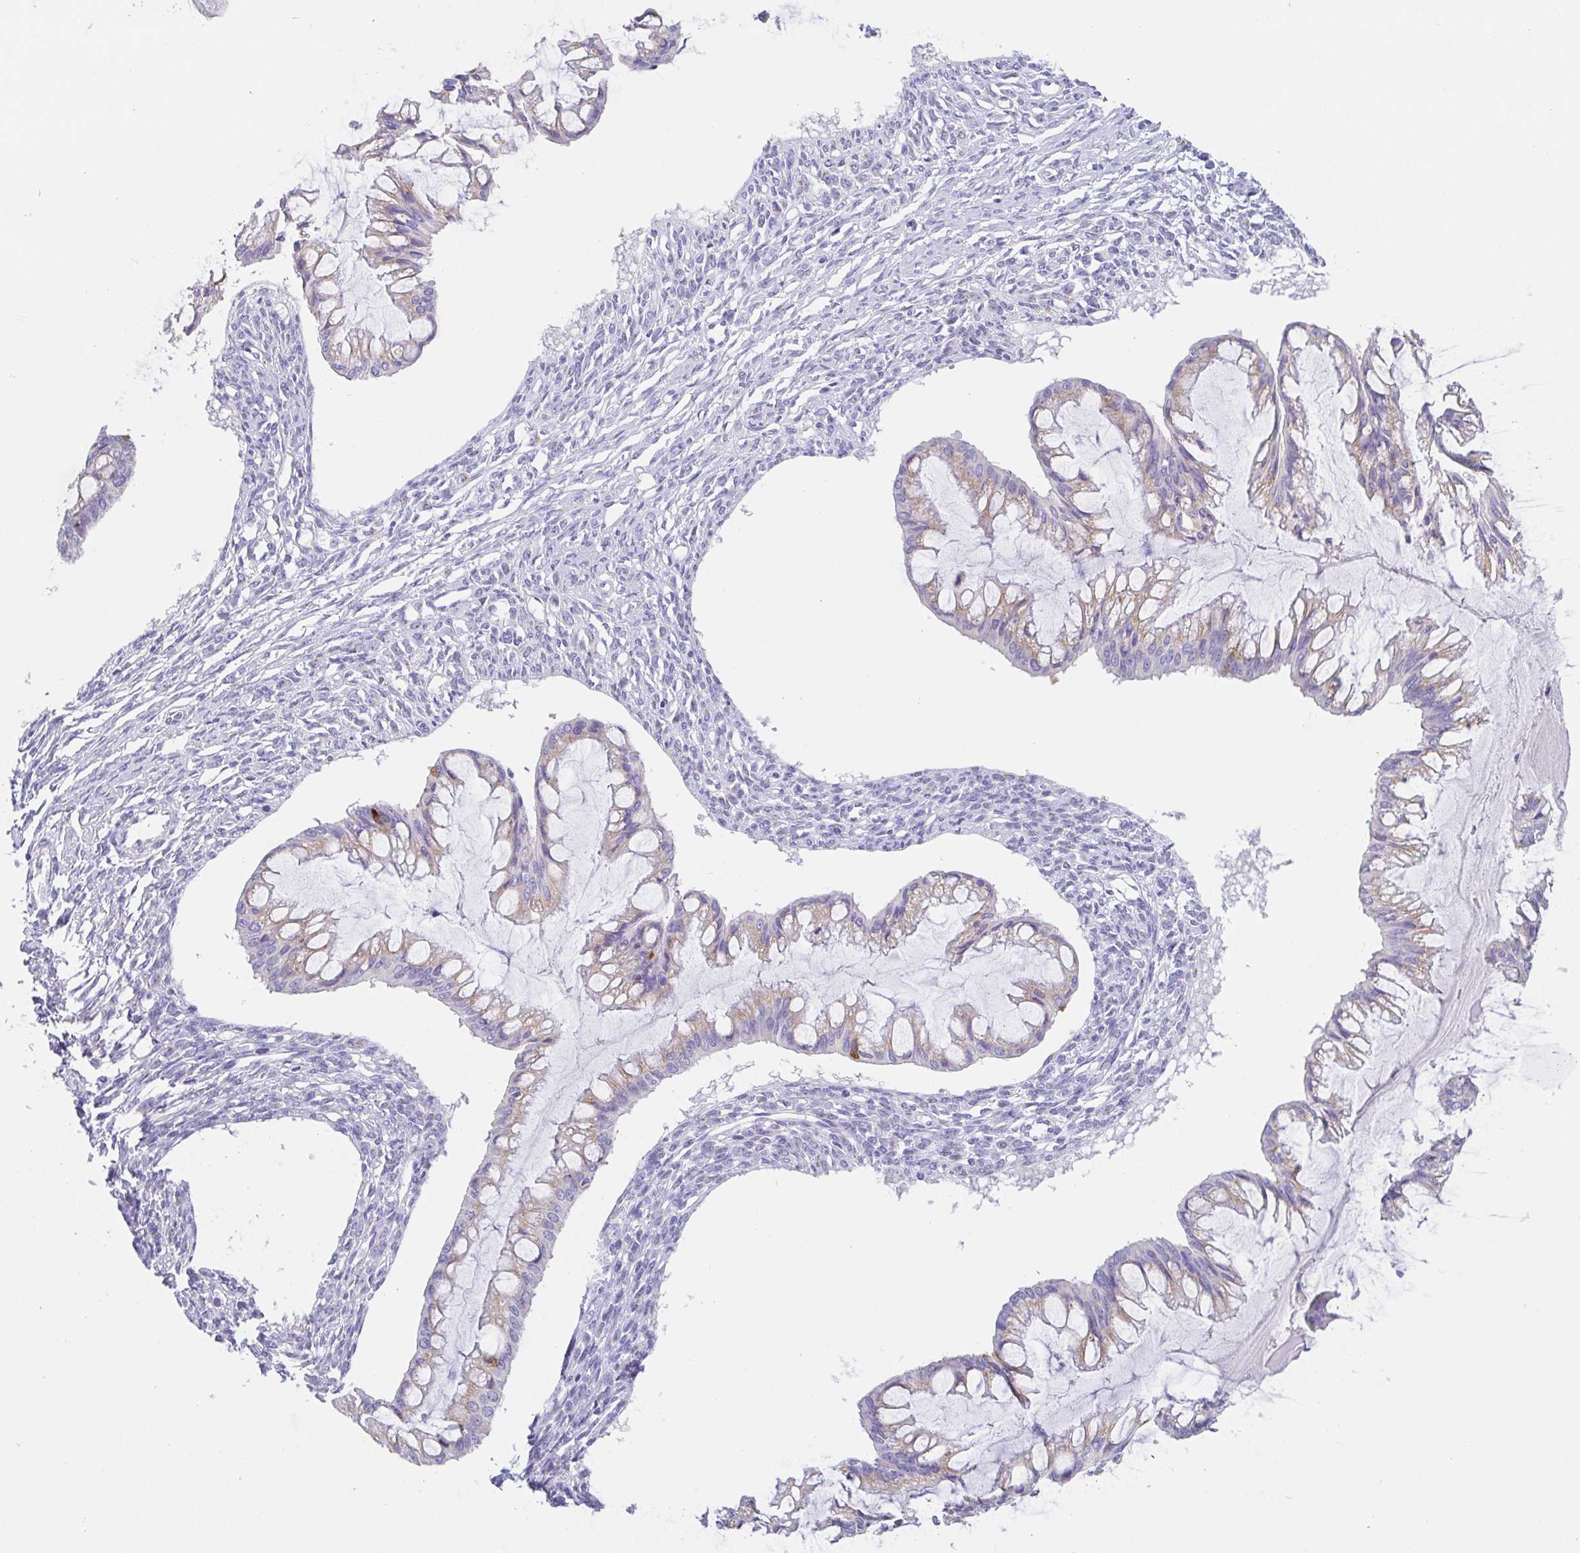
{"staining": {"intensity": "weak", "quantity": "25%-75%", "location": "cytoplasmic/membranous"}, "tissue": "ovarian cancer", "cell_type": "Tumor cells", "image_type": "cancer", "snomed": [{"axis": "morphology", "description": "Cystadenocarcinoma, mucinous, NOS"}, {"axis": "topography", "description": "Ovary"}], "caption": "Ovarian cancer (mucinous cystadenocarcinoma) tissue reveals weak cytoplasmic/membranous positivity in approximately 25%-75% of tumor cells, visualized by immunohistochemistry.", "gene": "SCG3", "patient": {"sex": "female", "age": 73}}